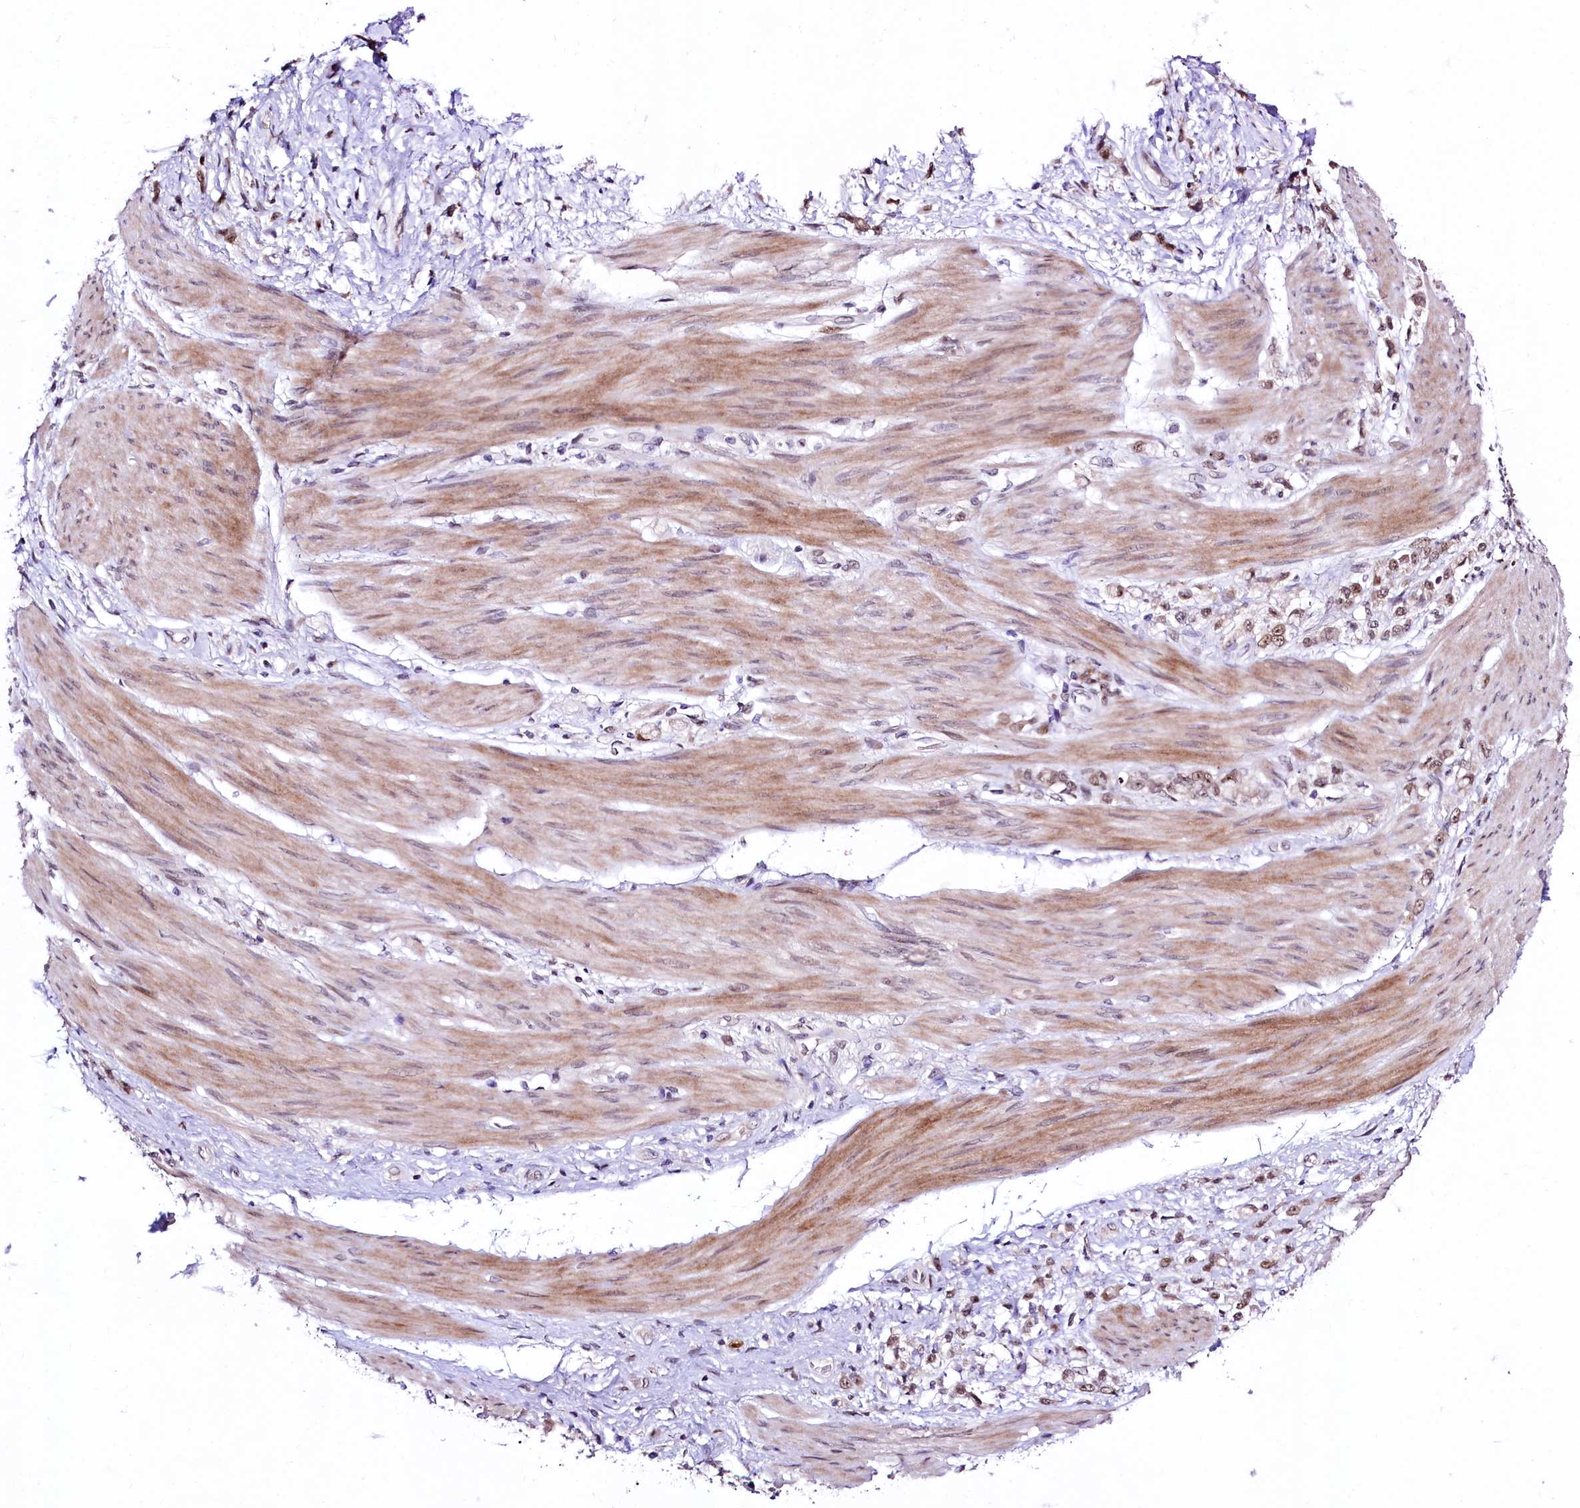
{"staining": {"intensity": "moderate", "quantity": ">75%", "location": "nuclear"}, "tissue": "stomach cancer", "cell_type": "Tumor cells", "image_type": "cancer", "snomed": [{"axis": "morphology", "description": "Adenocarcinoma, NOS"}, {"axis": "topography", "description": "Stomach"}], "caption": "Approximately >75% of tumor cells in stomach cancer exhibit moderate nuclear protein staining as visualized by brown immunohistochemical staining.", "gene": "LEUTX", "patient": {"sex": "female", "age": 60}}